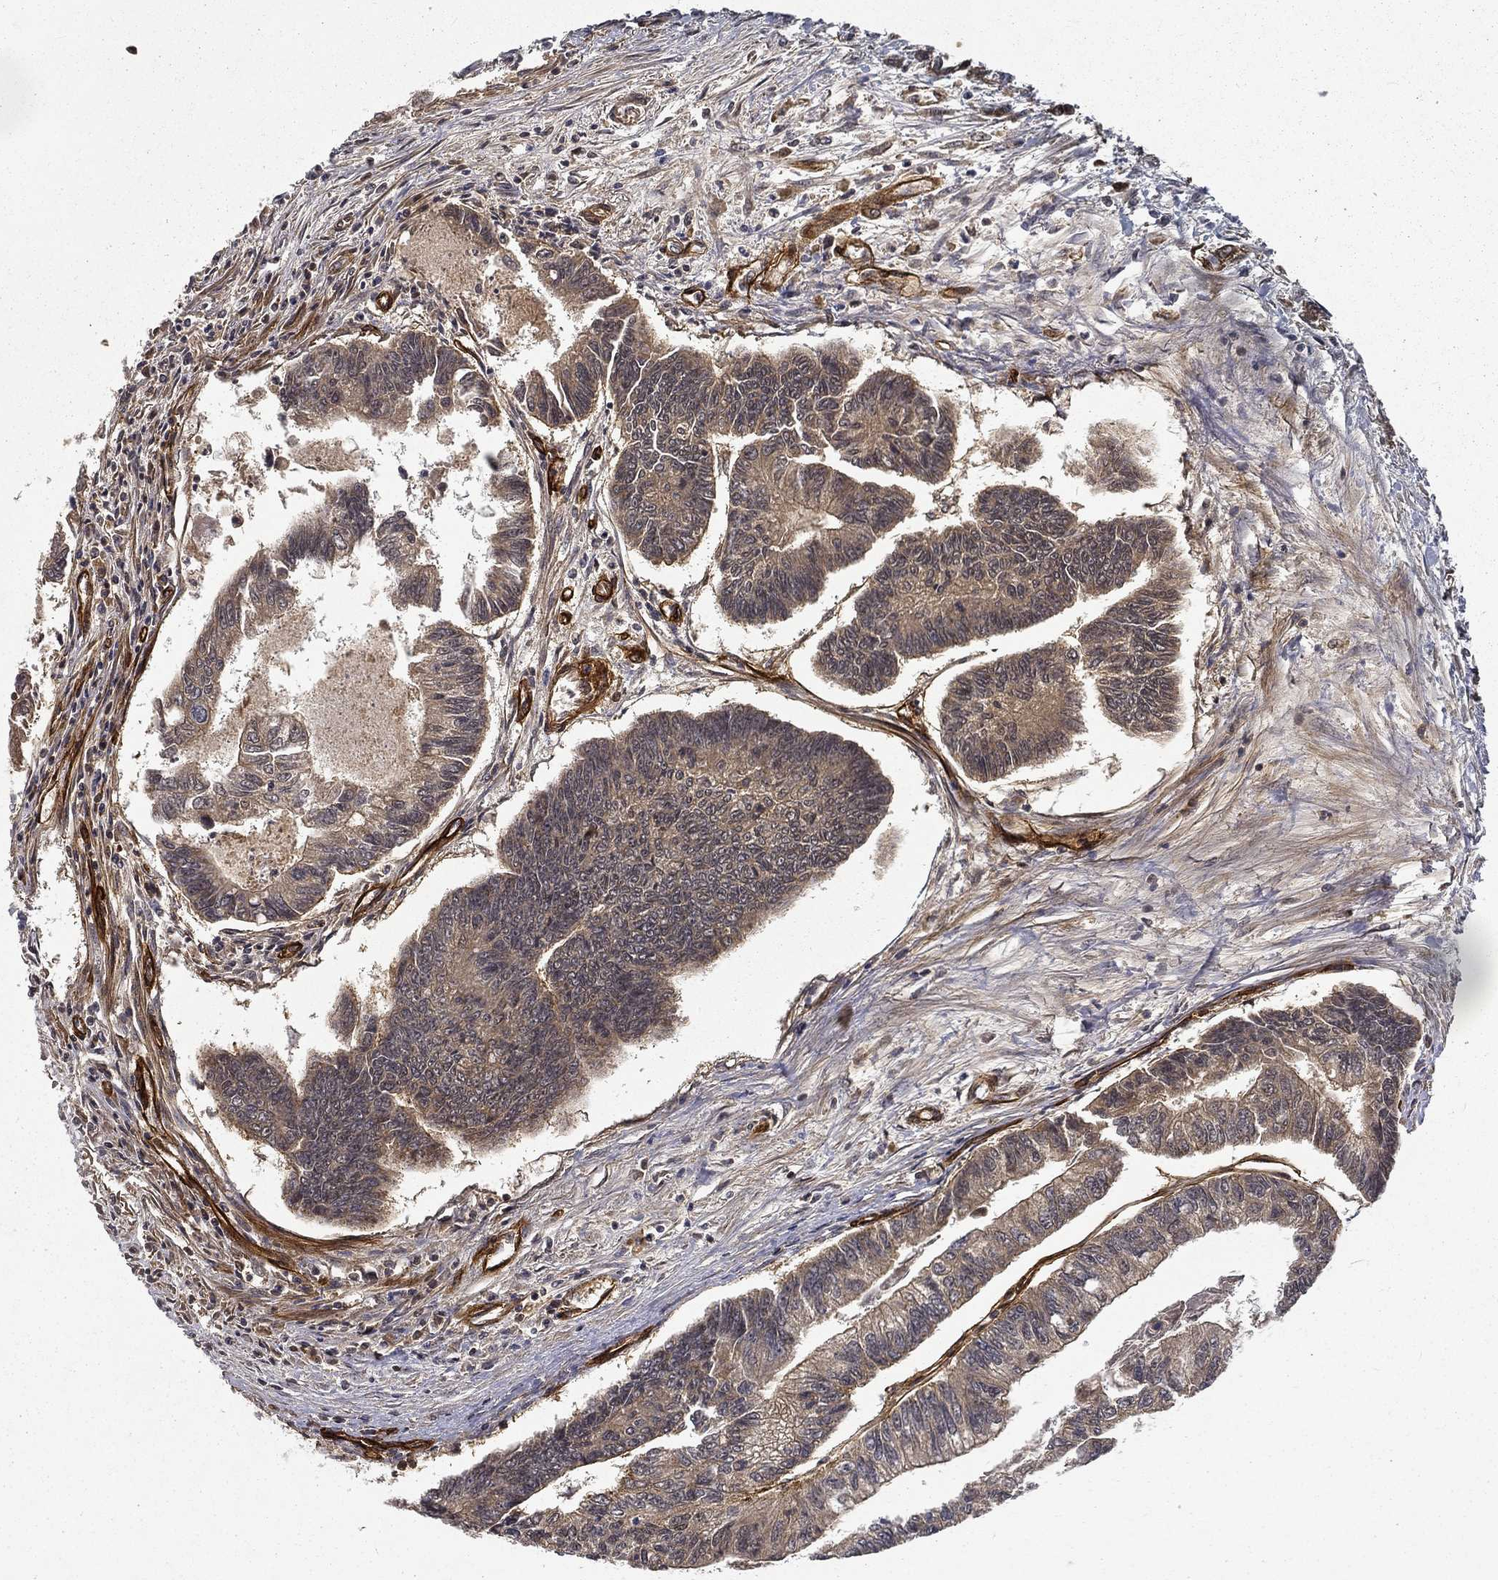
{"staining": {"intensity": "weak", "quantity": "25%-75%", "location": "cytoplasmic/membranous"}, "tissue": "colorectal cancer", "cell_type": "Tumor cells", "image_type": "cancer", "snomed": [{"axis": "morphology", "description": "Adenocarcinoma, NOS"}, {"axis": "topography", "description": "Colon"}], "caption": "DAB (3,3'-diaminobenzidine) immunohistochemical staining of adenocarcinoma (colorectal) shows weak cytoplasmic/membranous protein positivity in approximately 25%-75% of tumor cells.", "gene": "FGD1", "patient": {"sex": "female", "age": 65}}